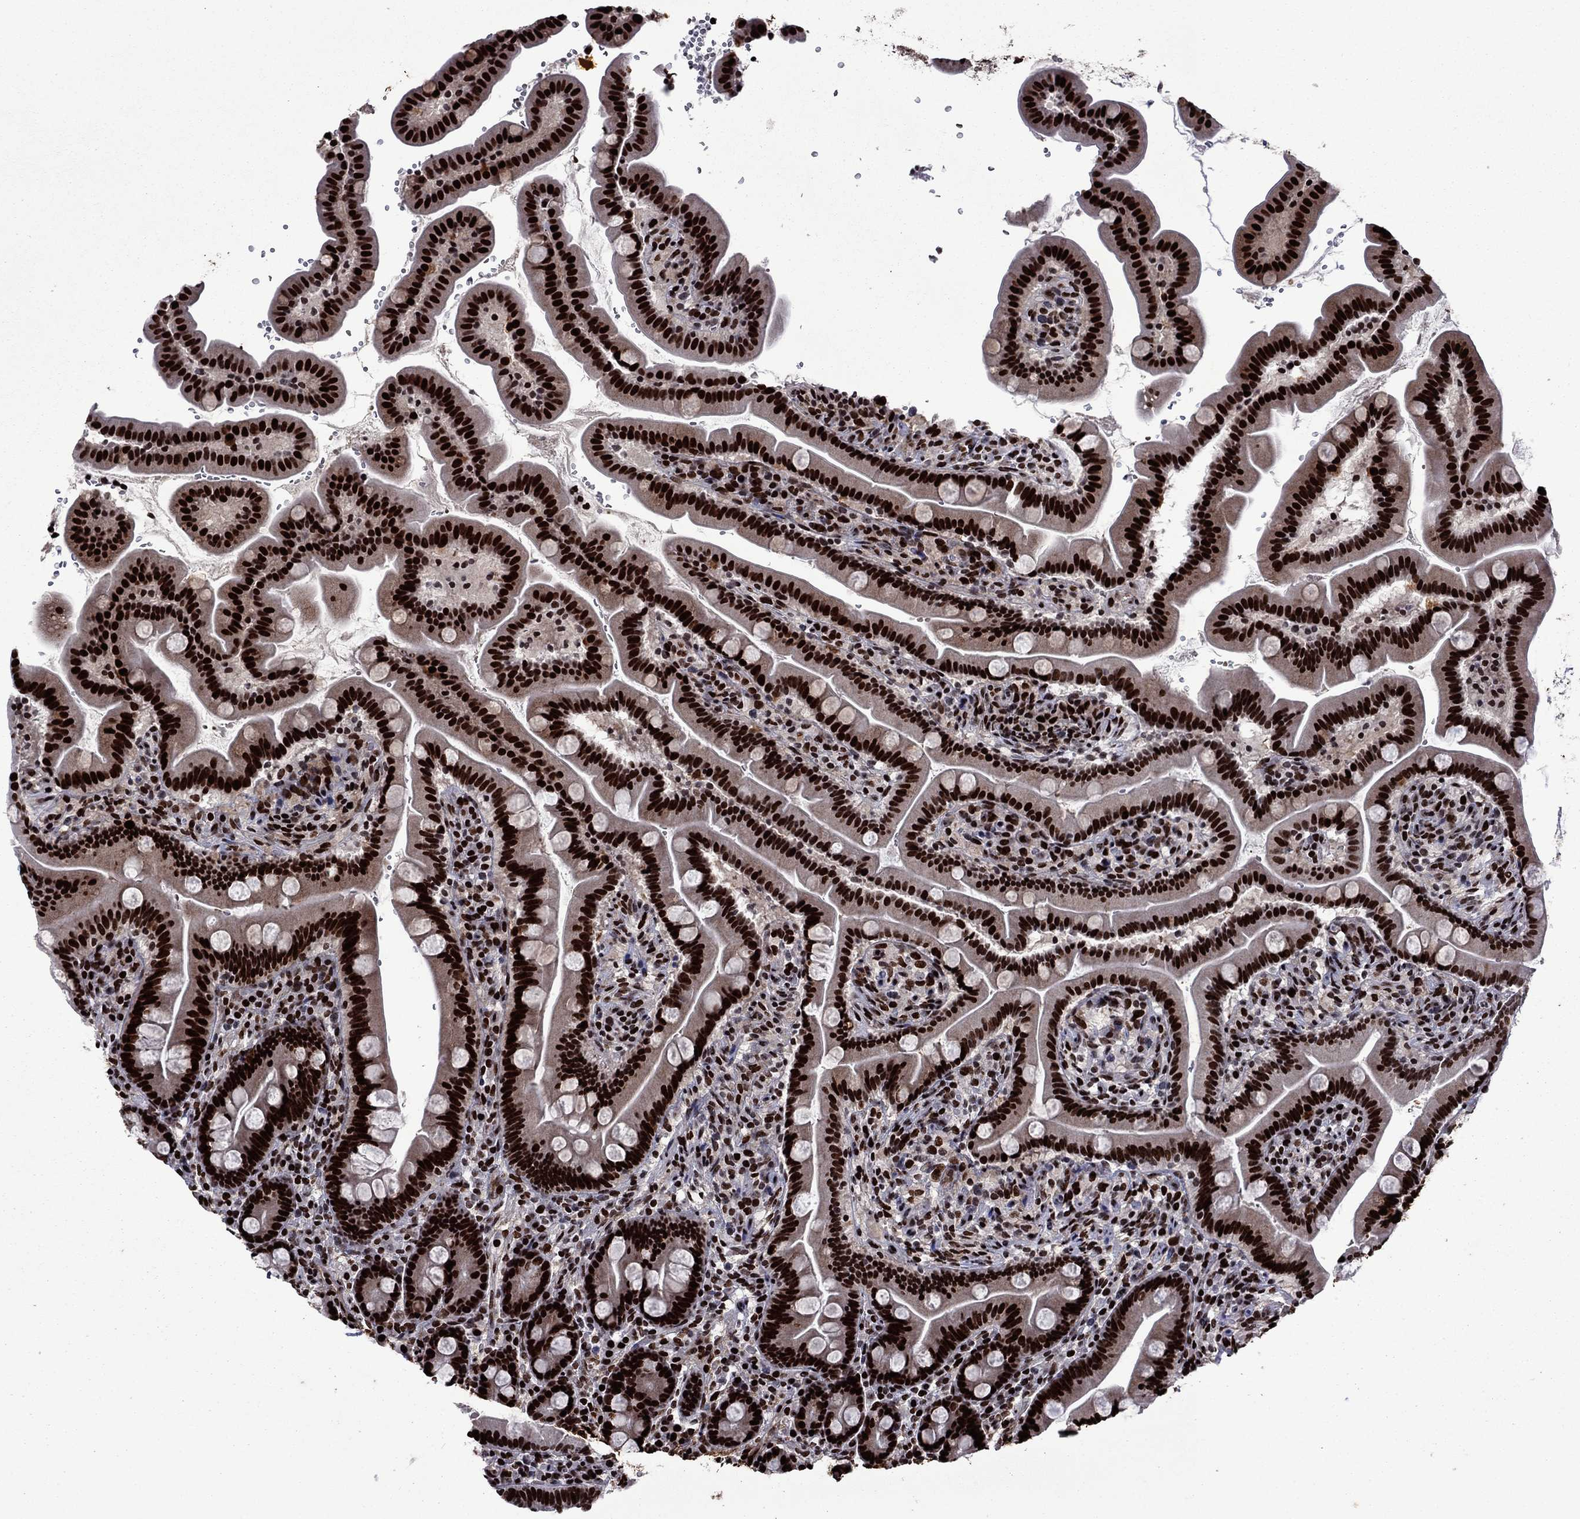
{"staining": {"intensity": "strong", "quantity": ">75%", "location": "nuclear"}, "tissue": "small intestine", "cell_type": "Glandular cells", "image_type": "normal", "snomed": [{"axis": "morphology", "description": "Normal tissue, NOS"}, {"axis": "topography", "description": "Small intestine"}], "caption": "About >75% of glandular cells in unremarkable human small intestine show strong nuclear protein positivity as visualized by brown immunohistochemical staining.", "gene": "LIMK1", "patient": {"sex": "female", "age": 44}}